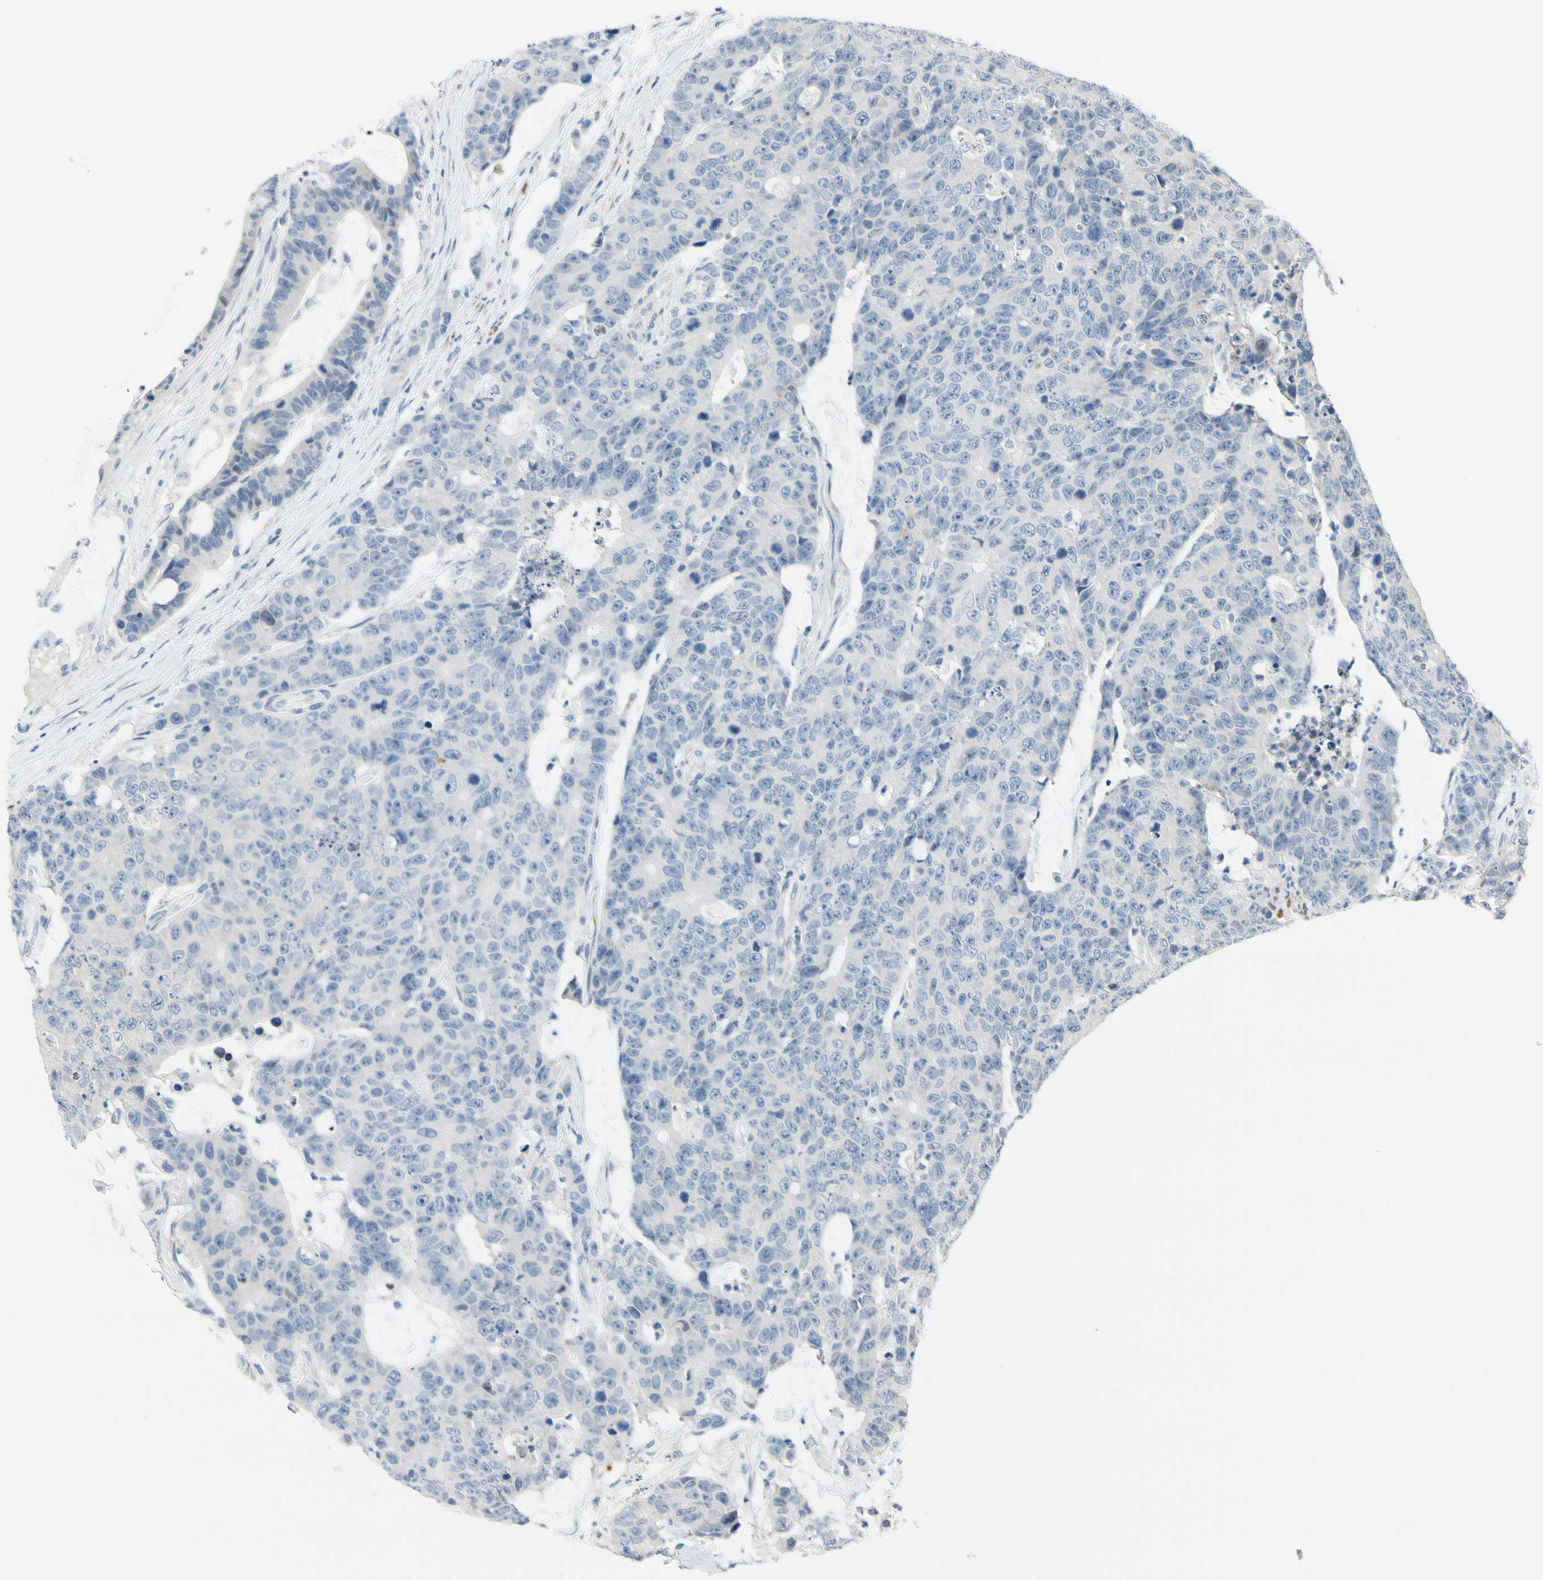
{"staining": {"intensity": "negative", "quantity": "none", "location": "none"}, "tissue": "colorectal cancer", "cell_type": "Tumor cells", "image_type": "cancer", "snomed": [{"axis": "morphology", "description": "Adenocarcinoma, NOS"}, {"axis": "topography", "description": "Colon"}], "caption": "Photomicrograph shows no significant protein expression in tumor cells of colorectal adenocarcinoma. The staining is performed using DAB brown chromogen with nuclei counter-stained in using hematoxylin.", "gene": "SLC27A6", "patient": {"sex": "female", "age": 86}}